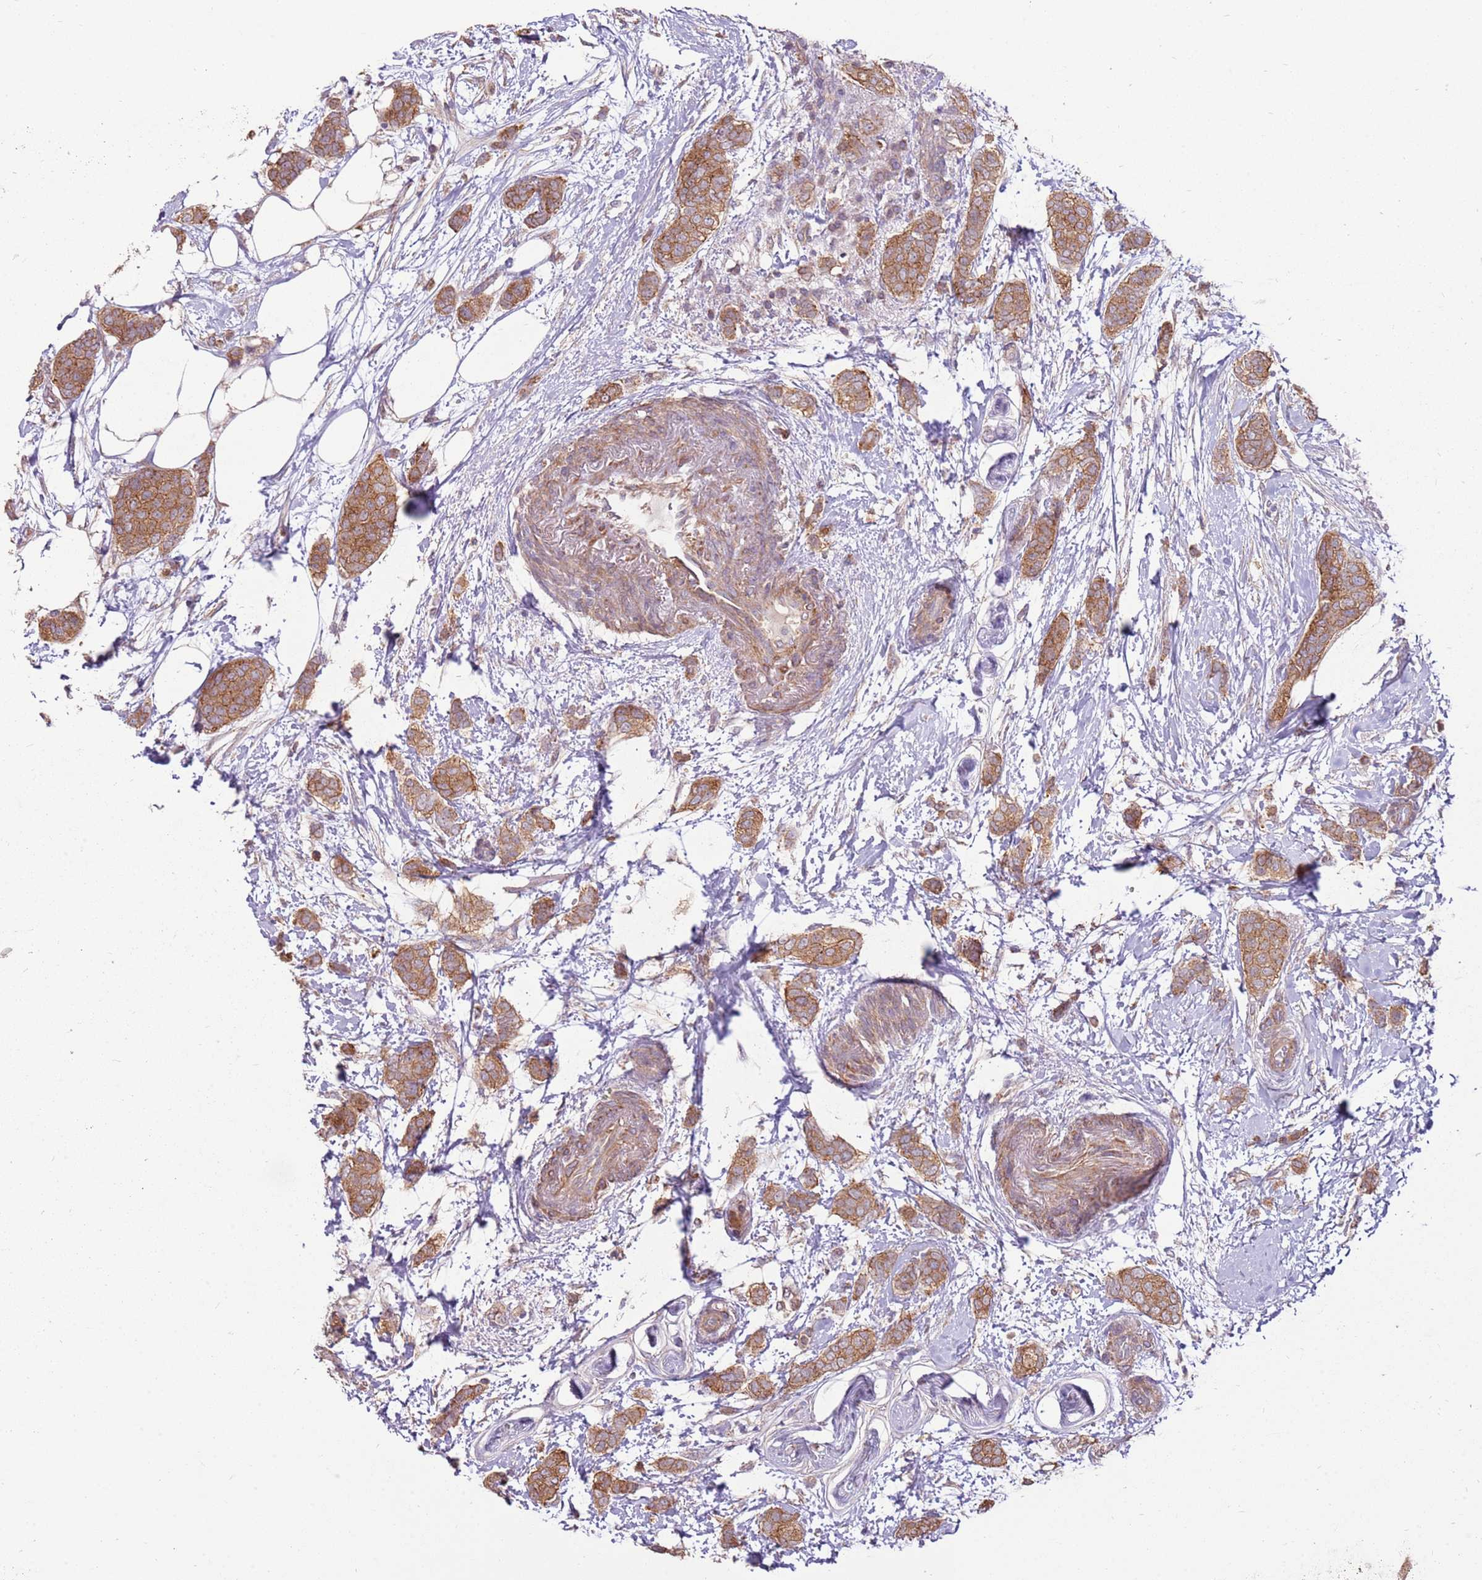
{"staining": {"intensity": "moderate", "quantity": ">75%", "location": "cytoplasmic/membranous"}, "tissue": "breast cancer", "cell_type": "Tumor cells", "image_type": "cancer", "snomed": [{"axis": "morphology", "description": "Duct carcinoma"}, {"axis": "topography", "description": "Breast"}], "caption": "Protein expression by IHC demonstrates moderate cytoplasmic/membranous staining in approximately >75% of tumor cells in invasive ductal carcinoma (breast).", "gene": "SPATA31D1", "patient": {"sex": "female", "age": 72}}